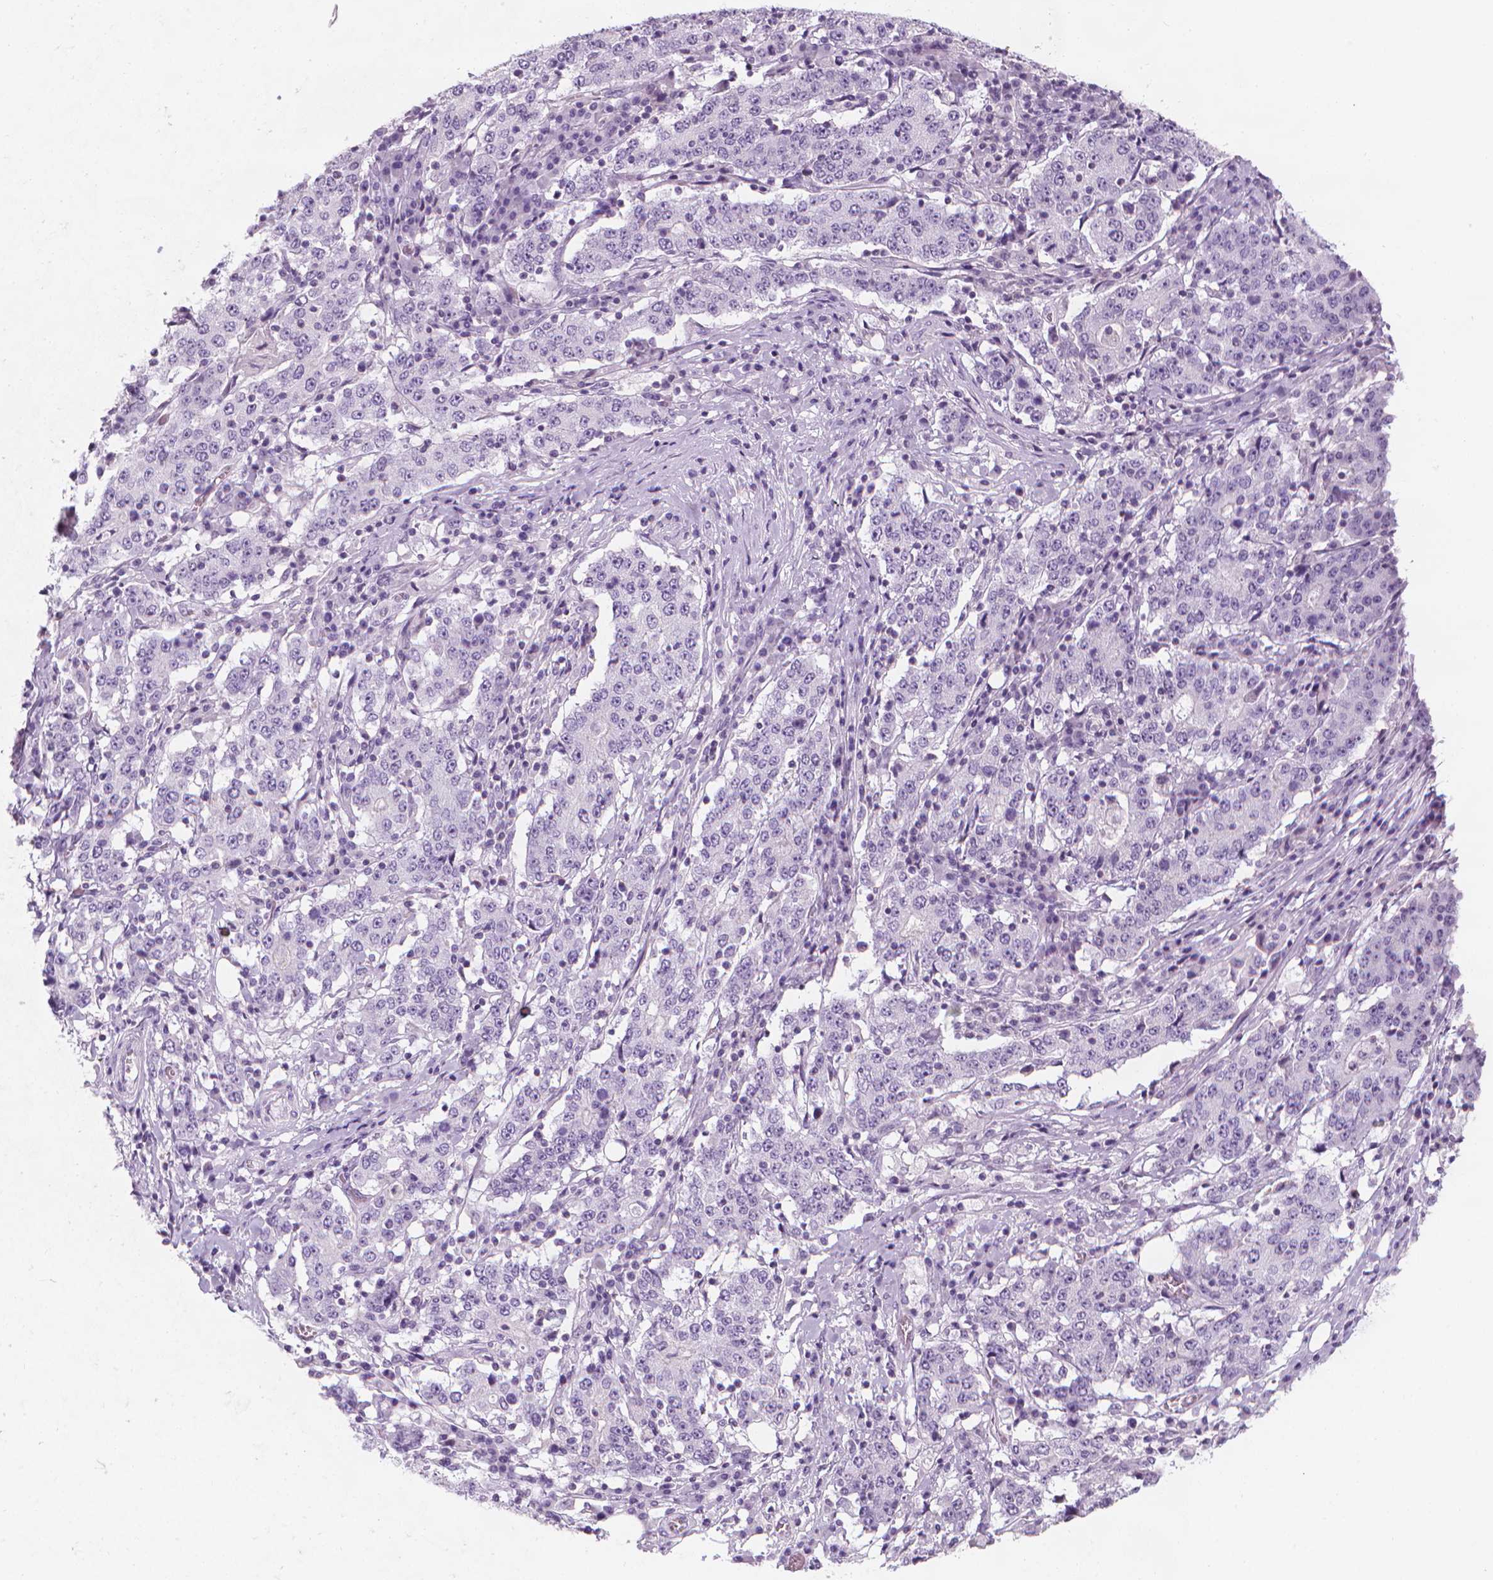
{"staining": {"intensity": "negative", "quantity": "none", "location": "none"}, "tissue": "stomach cancer", "cell_type": "Tumor cells", "image_type": "cancer", "snomed": [{"axis": "morphology", "description": "Adenocarcinoma, NOS"}, {"axis": "topography", "description": "Stomach"}], "caption": "Immunohistochemistry image of neoplastic tissue: adenocarcinoma (stomach) stained with DAB (3,3'-diaminobenzidine) displays no significant protein staining in tumor cells.", "gene": "DCAF8L1", "patient": {"sex": "male", "age": 59}}